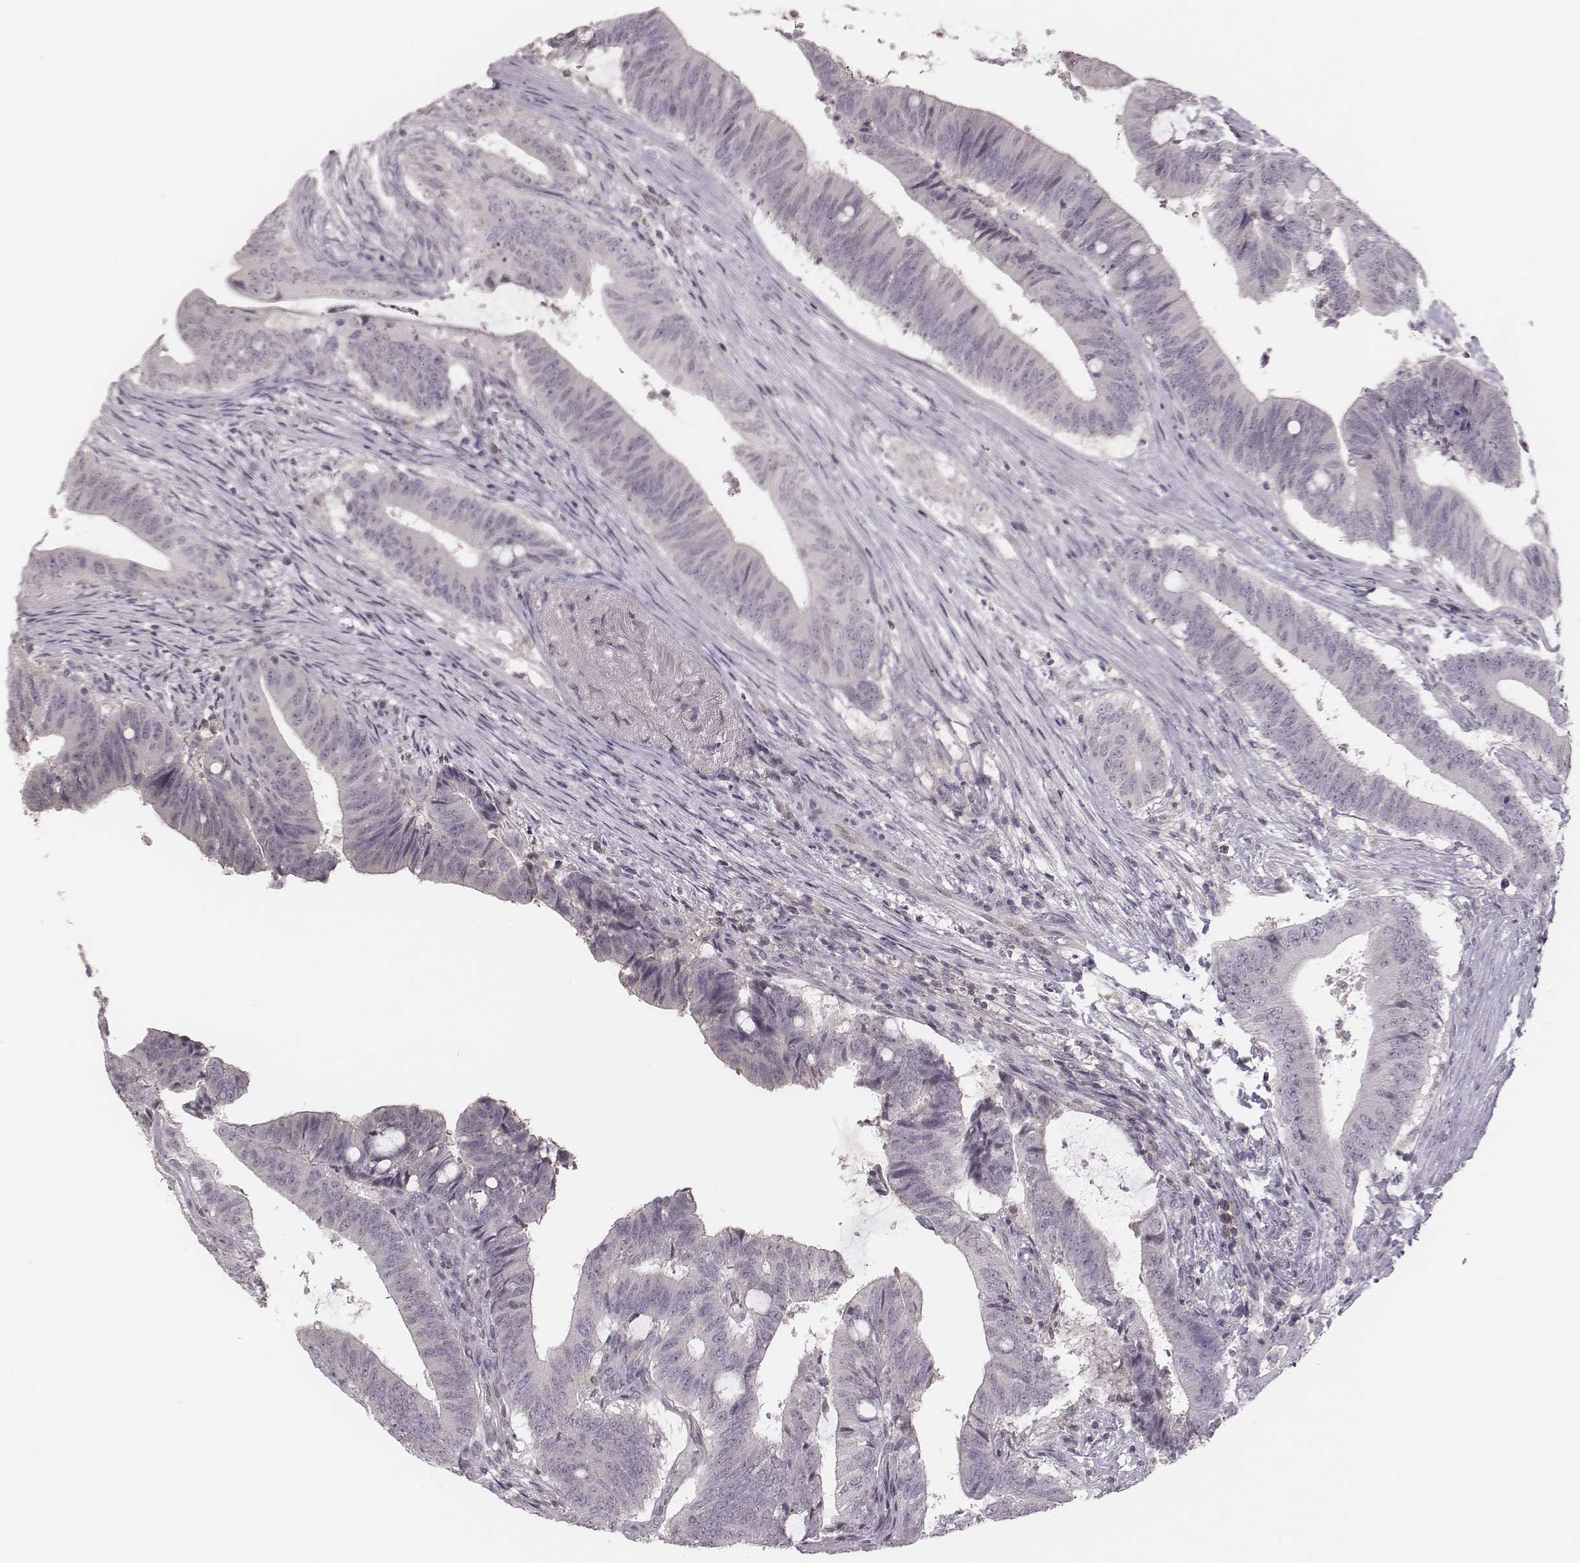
{"staining": {"intensity": "negative", "quantity": "none", "location": "none"}, "tissue": "colorectal cancer", "cell_type": "Tumor cells", "image_type": "cancer", "snomed": [{"axis": "morphology", "description": "Adenocarcinoma, NOS"}, {"axis": "topography", "description": "Colon"}], "caption": "Tumor cells show no significant protein positivity in colorectal adenocarcinoma.", "gene": "MSX1", "patient": {"sex": "female", "age": 43}}